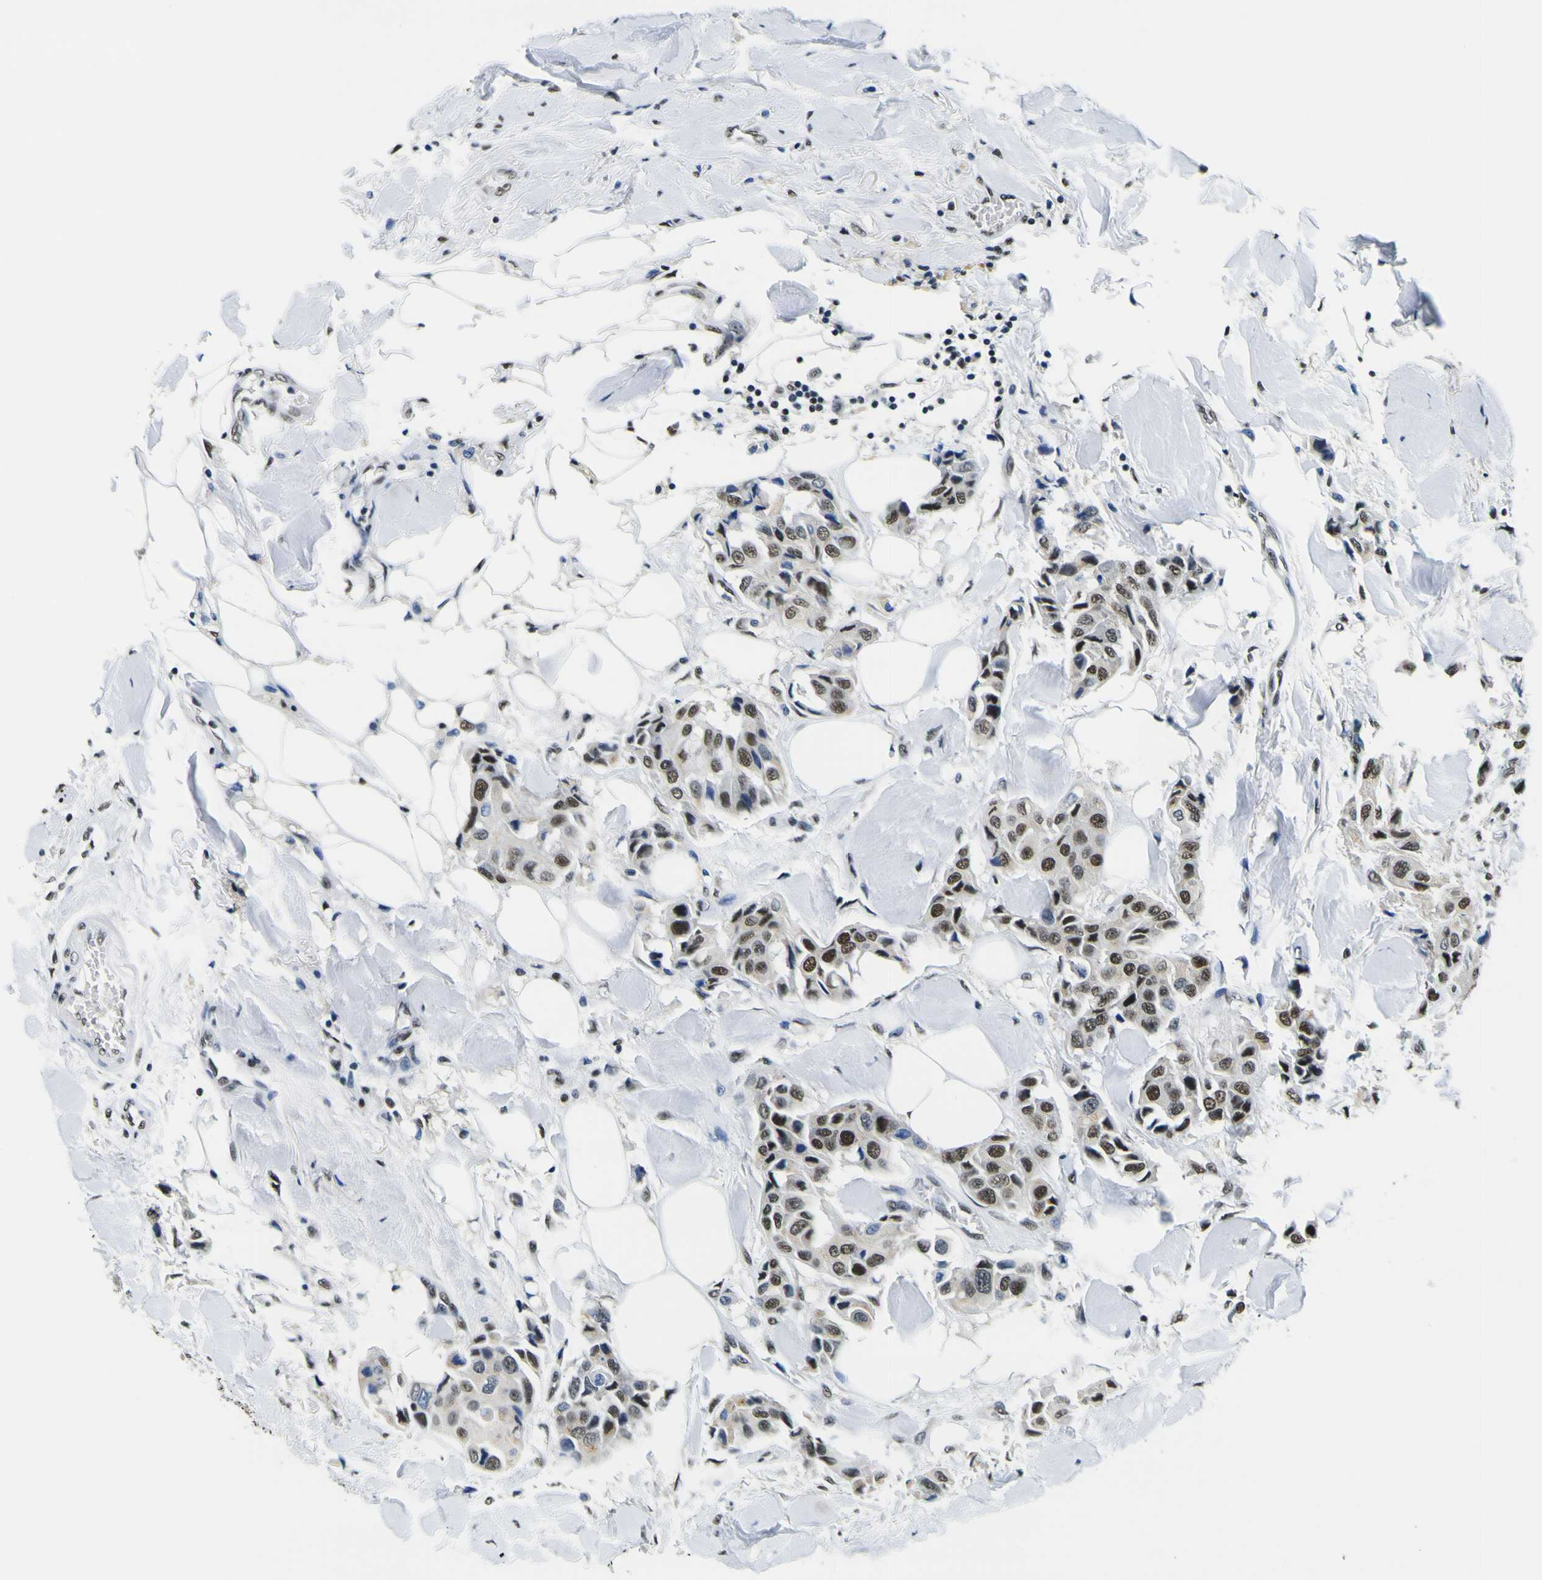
{"staining": {"intensity": "strong", "quantity": "25%-75%", "location": "nuclear"}, "tissue": "breast cancer", "cell_type": "Tumor cells", "image_type": "cancer", "snomed": [{"axis": "morphology", "description": "Duct carcinoma"}, {"axis": "topography", "description": "Breast"}], "caption": "Human breast cancer (invasive ductal carcinoma) stained for a protein (brown) shows strong nuclear positive positivity in approximately 25%-75% of tumor cells.", "gene": "SP1", "patient": {"sex": "female", "age": 80}}